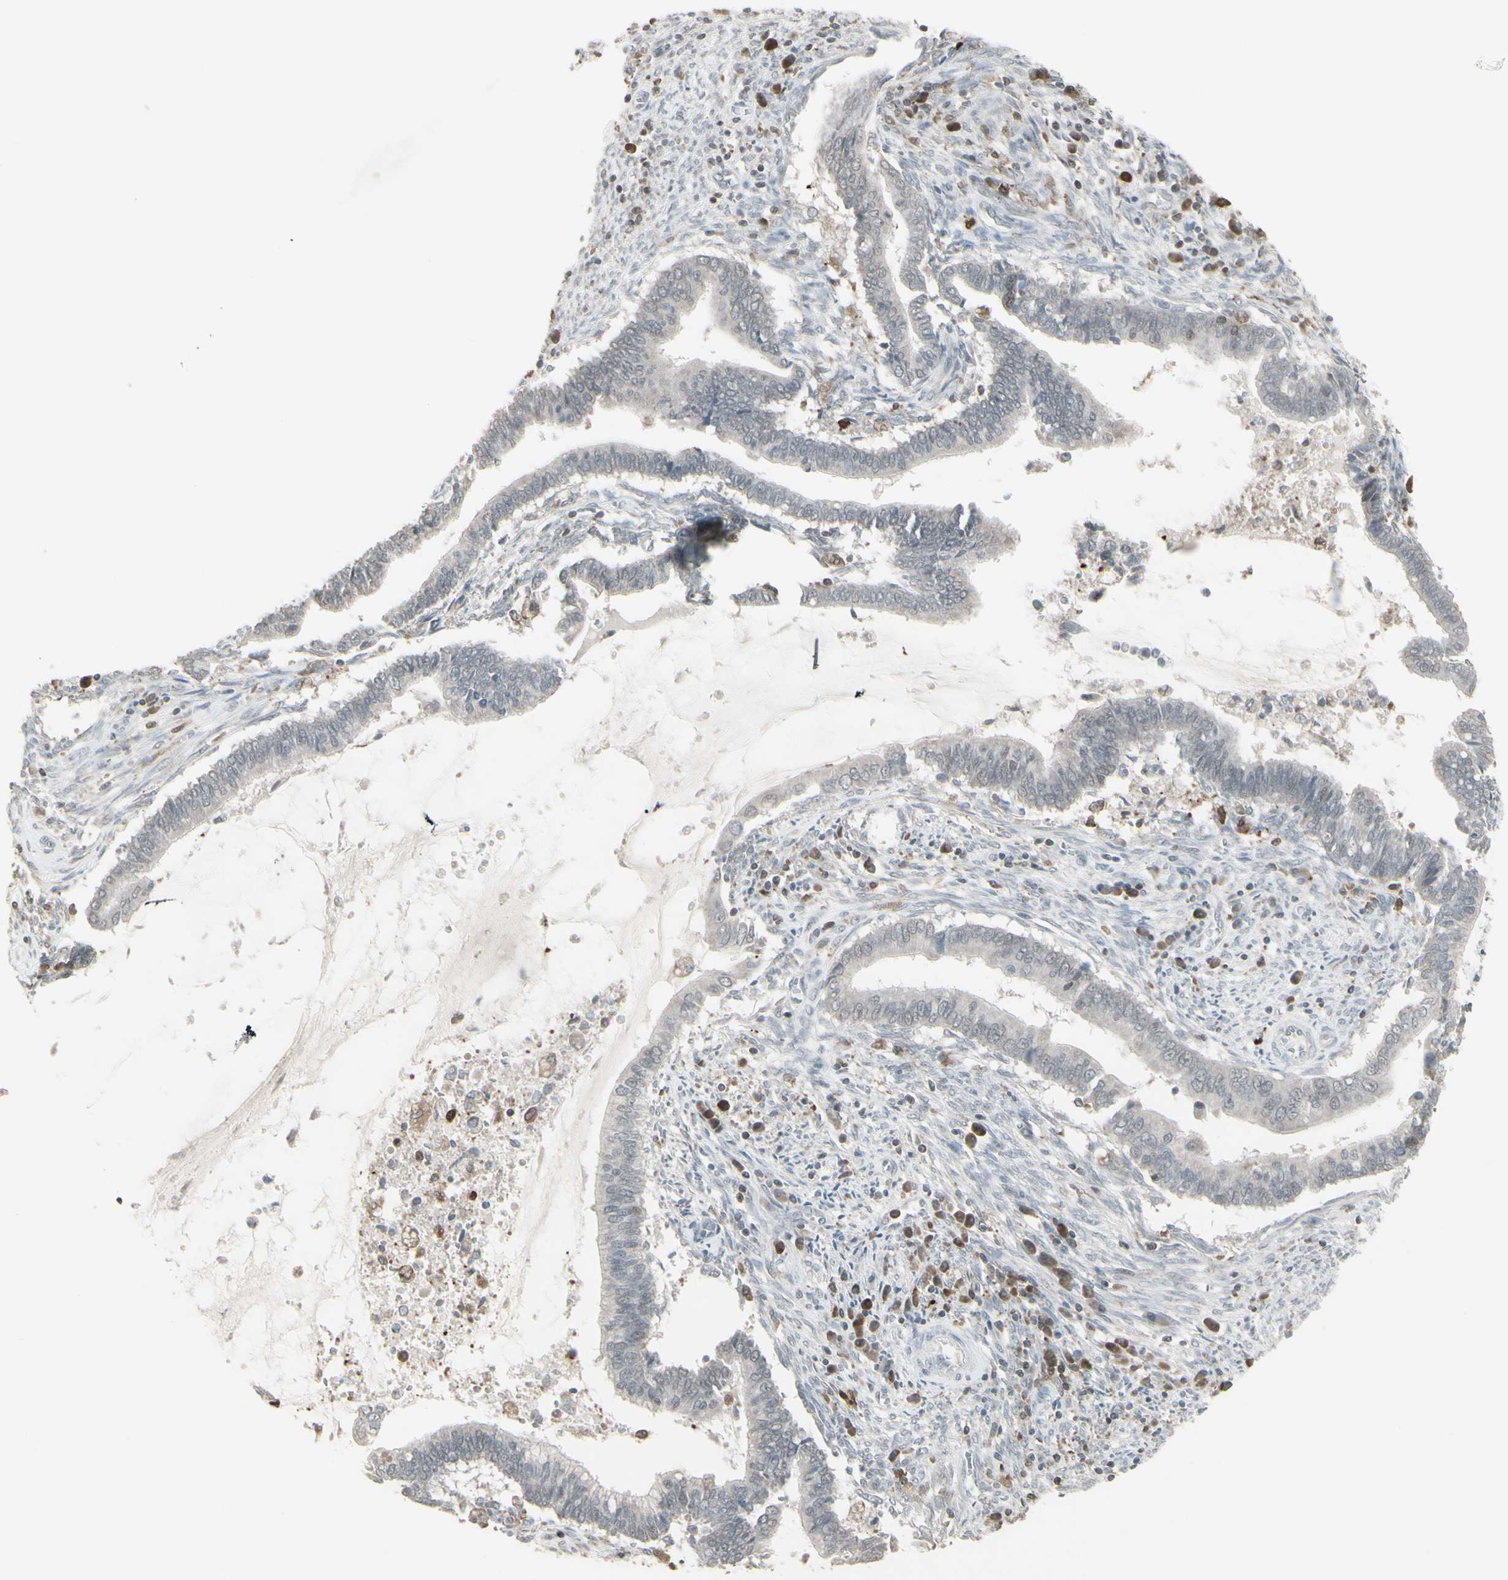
{"staining": {"intensity": "negative", "quantity": "none", "location": "none"}, "tissue": "cervical cancer", "cell_type": "Tumor cells", "image_type": "cancer", "snomed": [{"axis": "morphology", "description": "Adenocarcinoma, NOS"}, {"axis": "topography", "description": "Cervix"}], "caption": "High power microscopy histopathology image of an IHC histopathology image of adenocarcinoma (cervical), revealing no significant positivity in tumor cells.", "gene": "SAMSN1", "patient": {"sex": "female", "age": 44}}